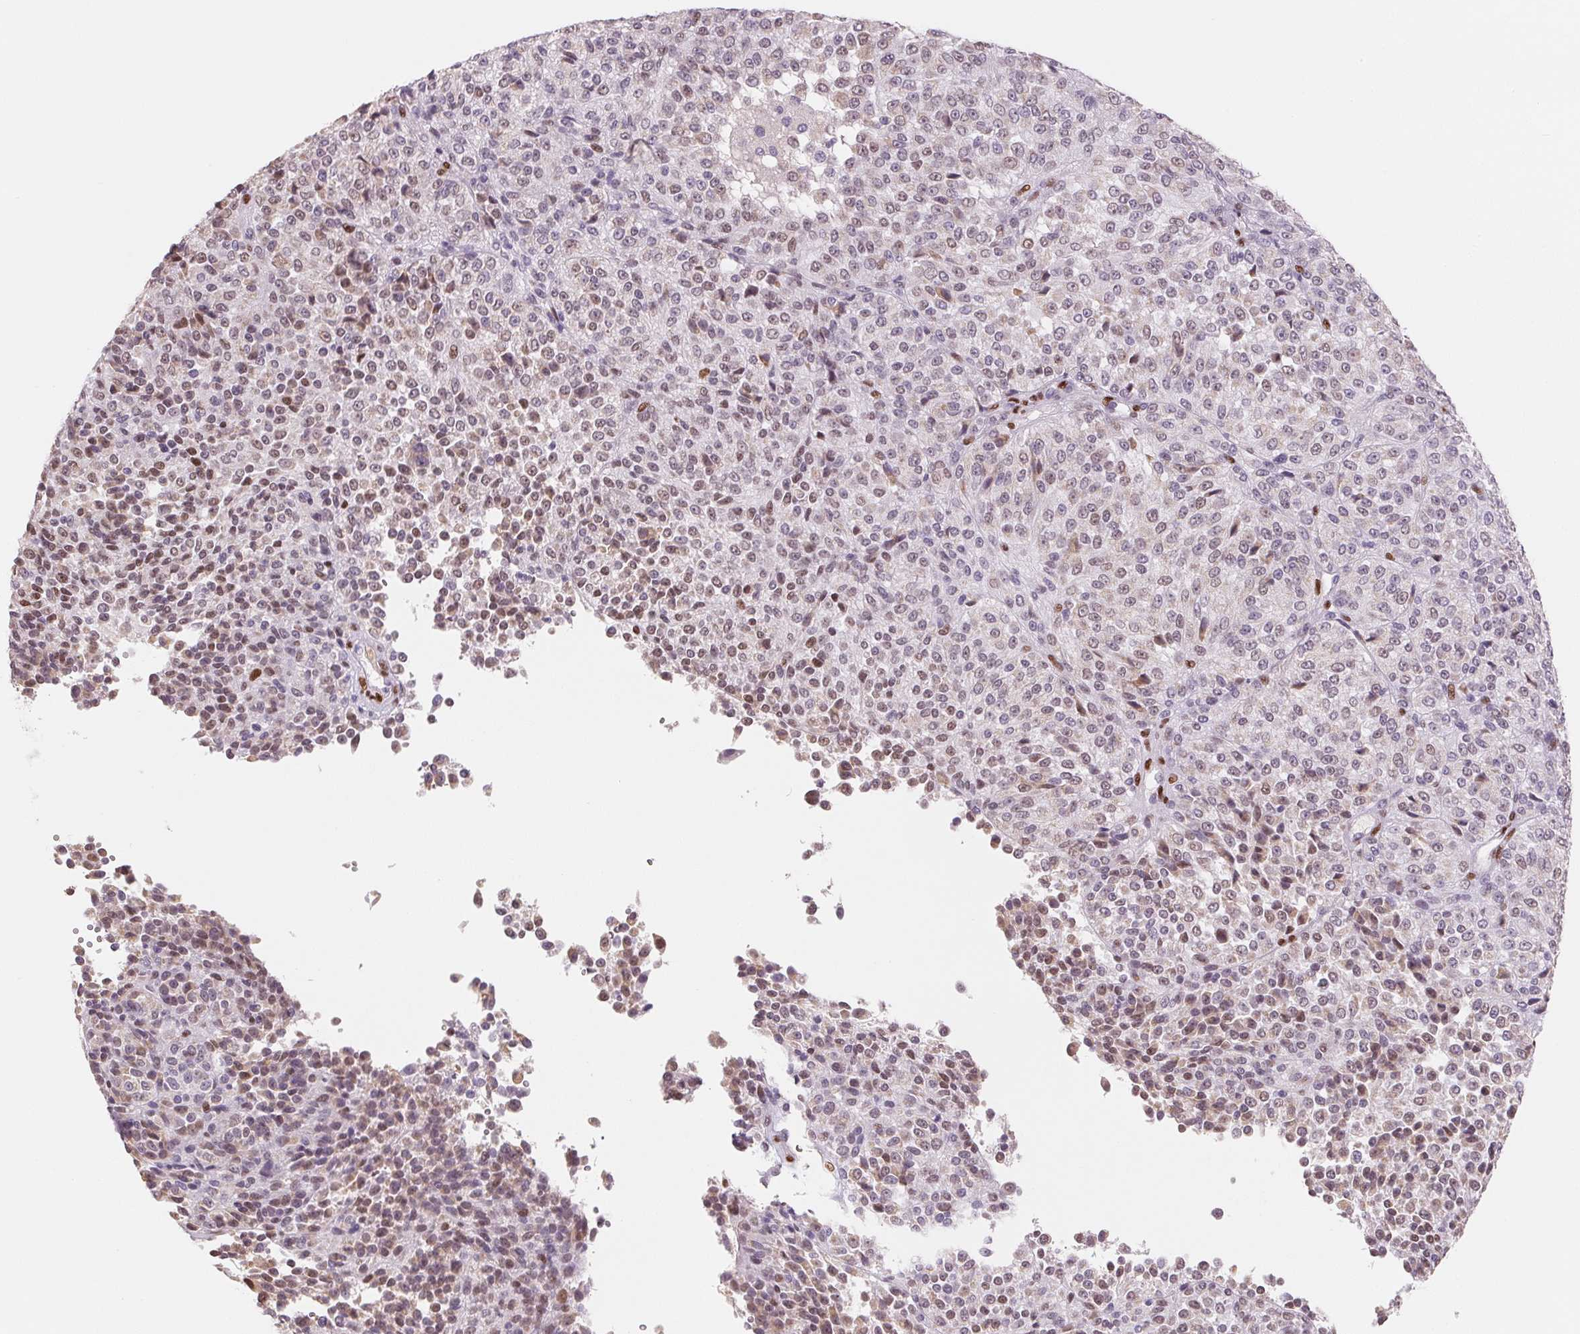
{"staining": {"intensity": "weak", "quantity": "<25%", "location": "nuclear"}, "tissue": "melanoma", "cell_type": "Tumor cells", "image_type": "cancer", "snomed": [{"axis": "morphology", "description": "Malignant melanoma, Metastatic site"}, {"axis": "topography", "description": "Brain"}], "caption": "Immunohistochemical staining of human malignant melanoma (metastatic site) reveals no significant expression in tumor cells. (Stains: DAB (3,3'-diaminobenzidine) IHC with hematoxylin counter stain, Microscopy: brightfield microscopy at high magnification).", "gene": "SMARCD3", "patient": {"sex": "female", "age": 56}}